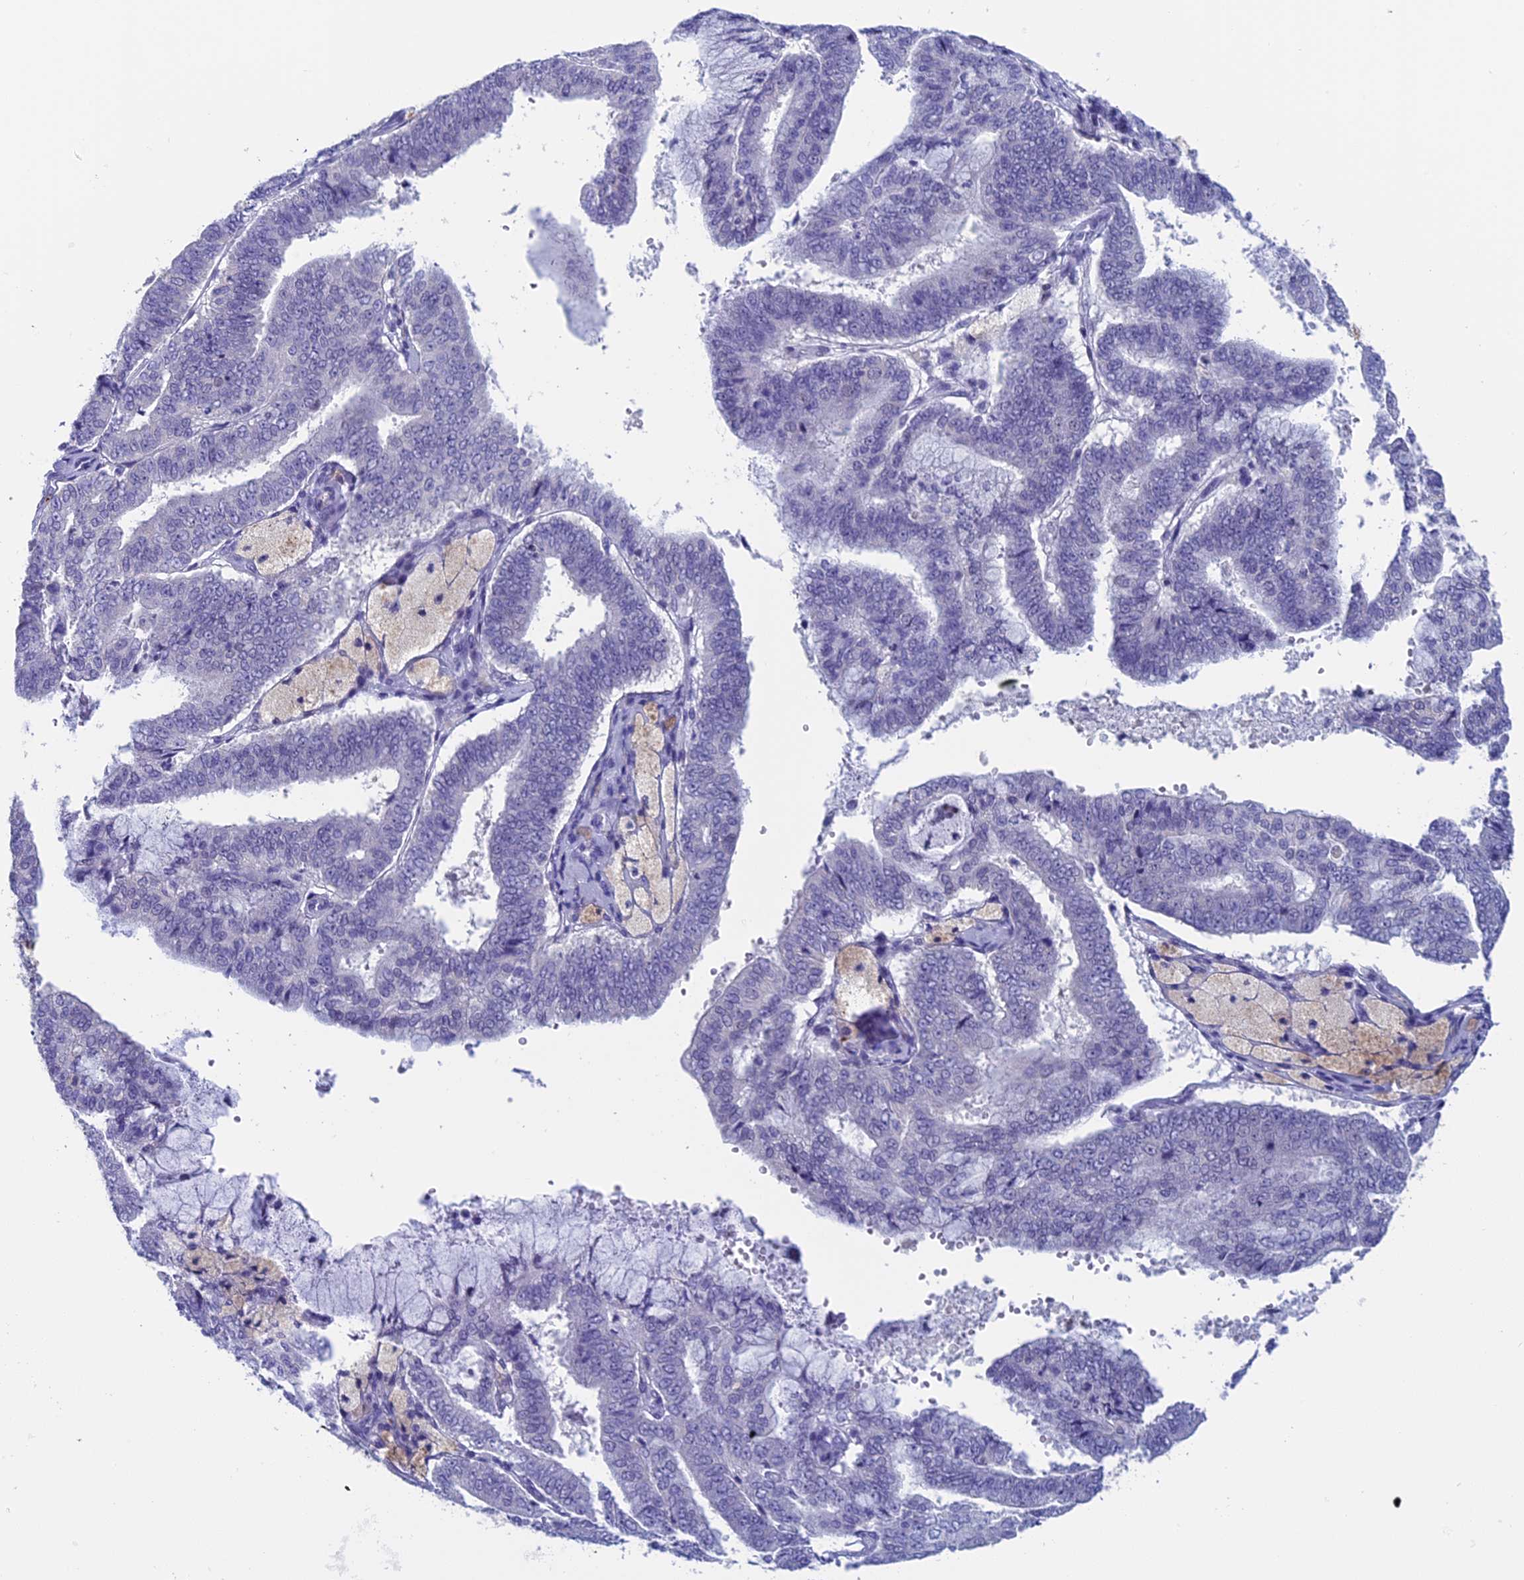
{"staining": {"intensity": "negative", "quantity": "none", "location": "none"}, "tissue": "endometrial cancer", "cell_type": "Tumor cells", "image_type": "cancer", "snomed": [{"axis": "morphology", "description": "Adenocarcinoma, NOS"}, {"axis": "topography", "description": "Endometrium"}], "caption": "A high-resolution image shows IHC staining of endometrial cancer, which demonstrates no significant expression in tumor cells.", "gene": "AIFM2", "patient": {"sex": "female", "age": 63}}